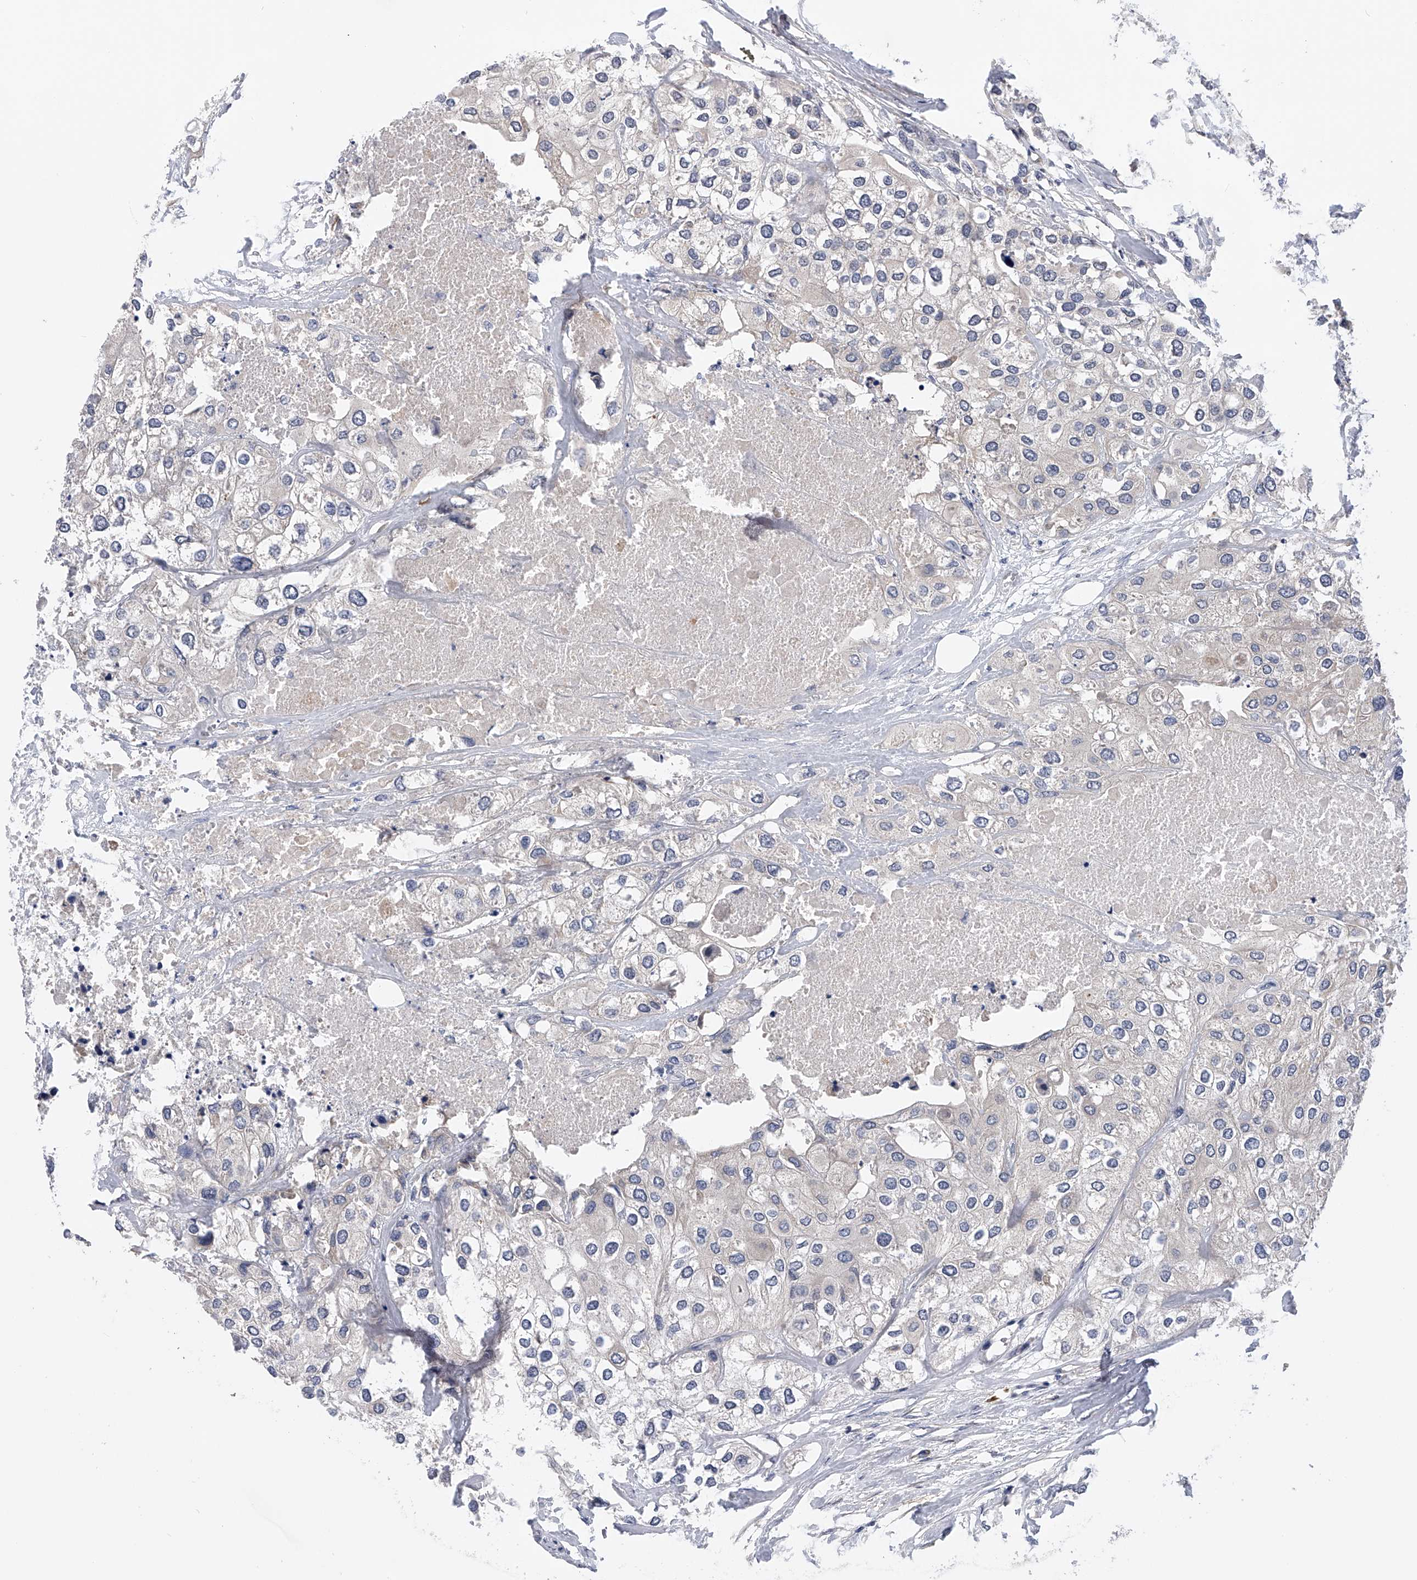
{"staining": {"intensity": "negative", "quantity": "none", "location": "none"}, "tissue": "urothelial cancer", "cell_type": "Tumor cells", "image_type": "cancer", "snomed": [{"axis": "morphology", "description": "Urothelial carcinoma, High grade"}, {"axis": "topography", "description": "Urinary bladder"}], "caption": "Tumor cells are negative for protein expression in human high-grade urothelial carcinoma. (DAB immunohistochemistry with hematoxylin counter stain).", "gene": "SPOCK1", "patient": {"sex": "male", "age": 64}}